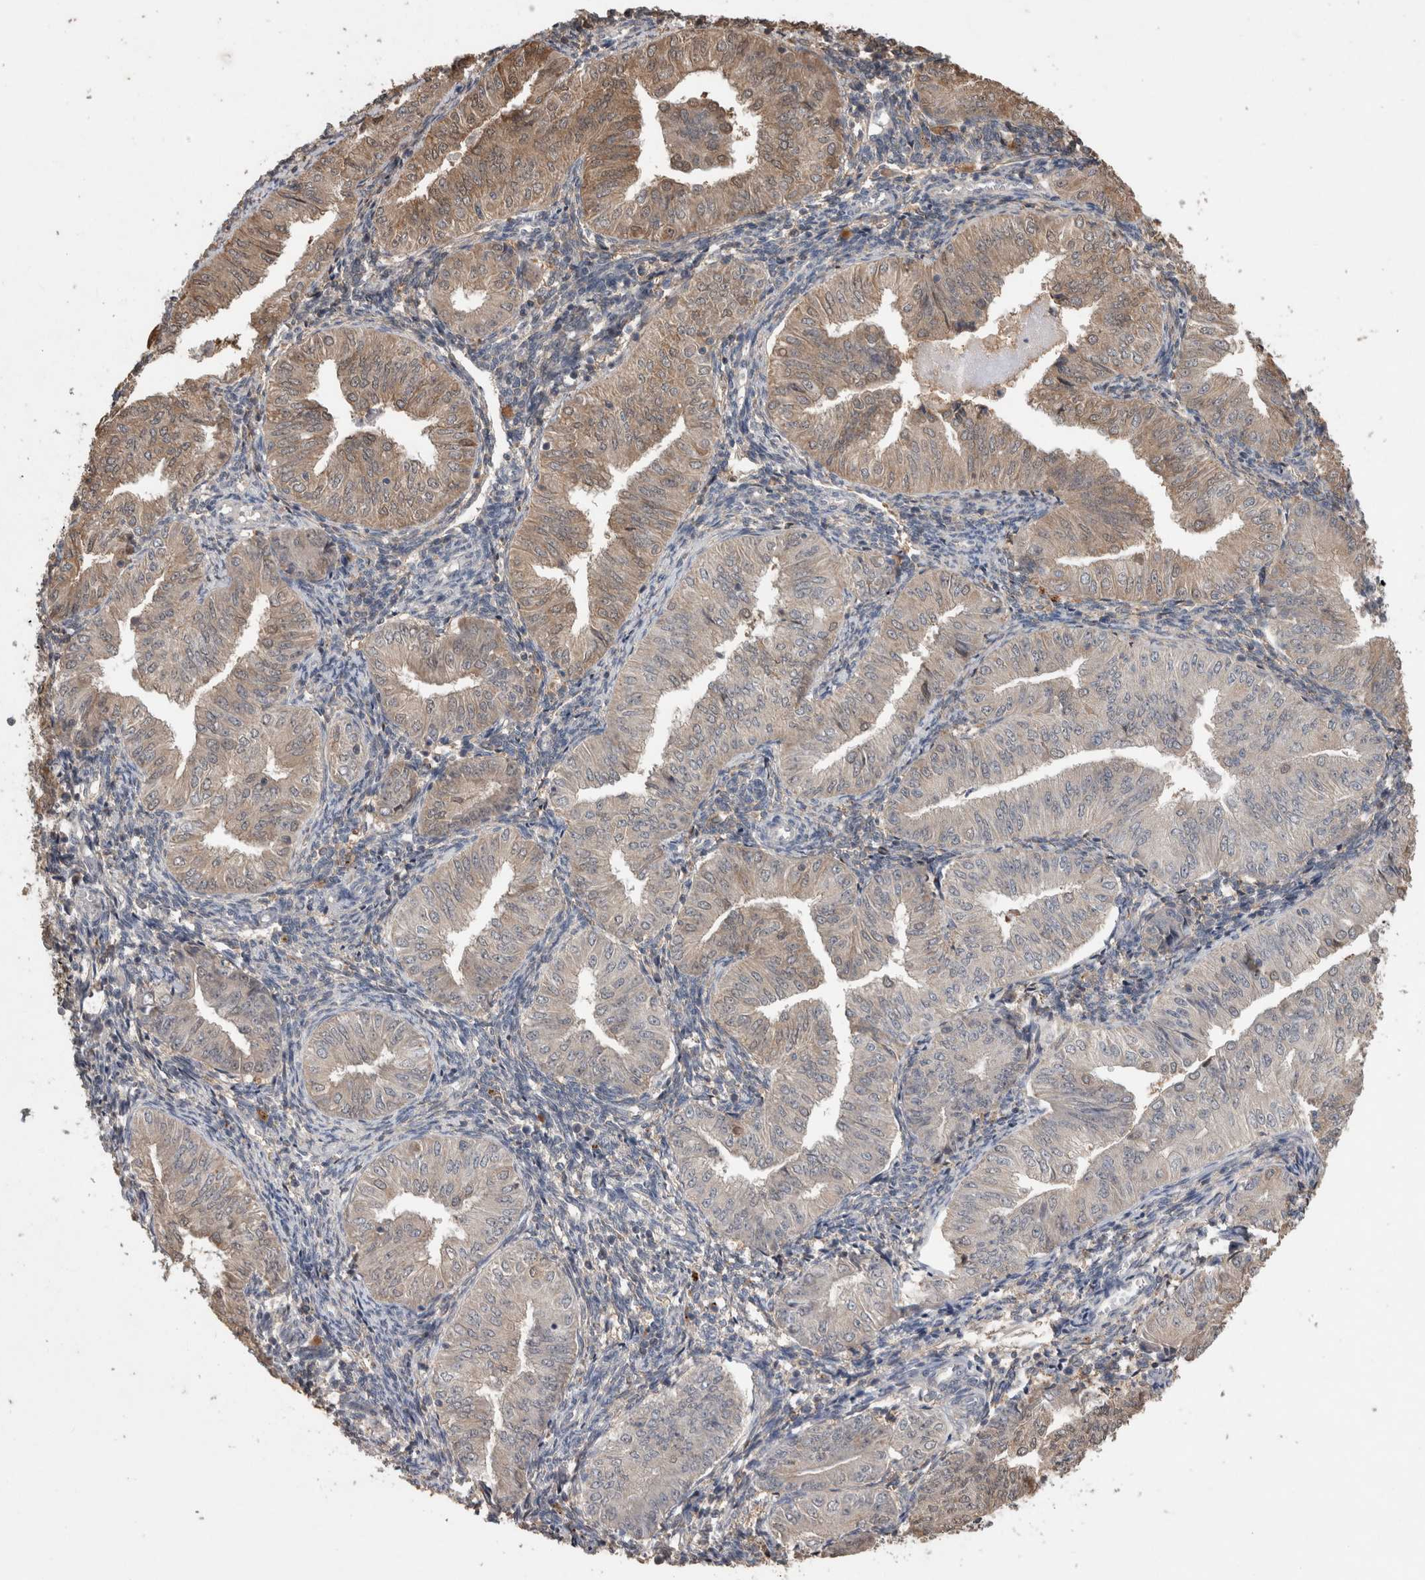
{"staining": {"intensity": "moderate", "quantity": "25%-75%", "location": "cytoplasmic/membranous"}, "tissue": "endometrial cancer", "cell_type": "Tumor cells", "image_type": "cancer", "snomed": [{"axis": "morphology", "description": "Normal tissue, NOS"}, {"axis": "morphology", "description": "Adenocarcinoma, NOS"}, {"axis": "topography", "description": "Endometrium"}], "caption": "Adenocarcinoma (endometrial) stained with DAB (3,3'-diaminobenzidine) immunohistochemistry (IHC) displays medium levels of moderate cytoplasmic/membranous staining in approximately 25%-75% of tumor cells.", "gene": "TRIM5", "patient": {"sex": "female", "age": 53}}